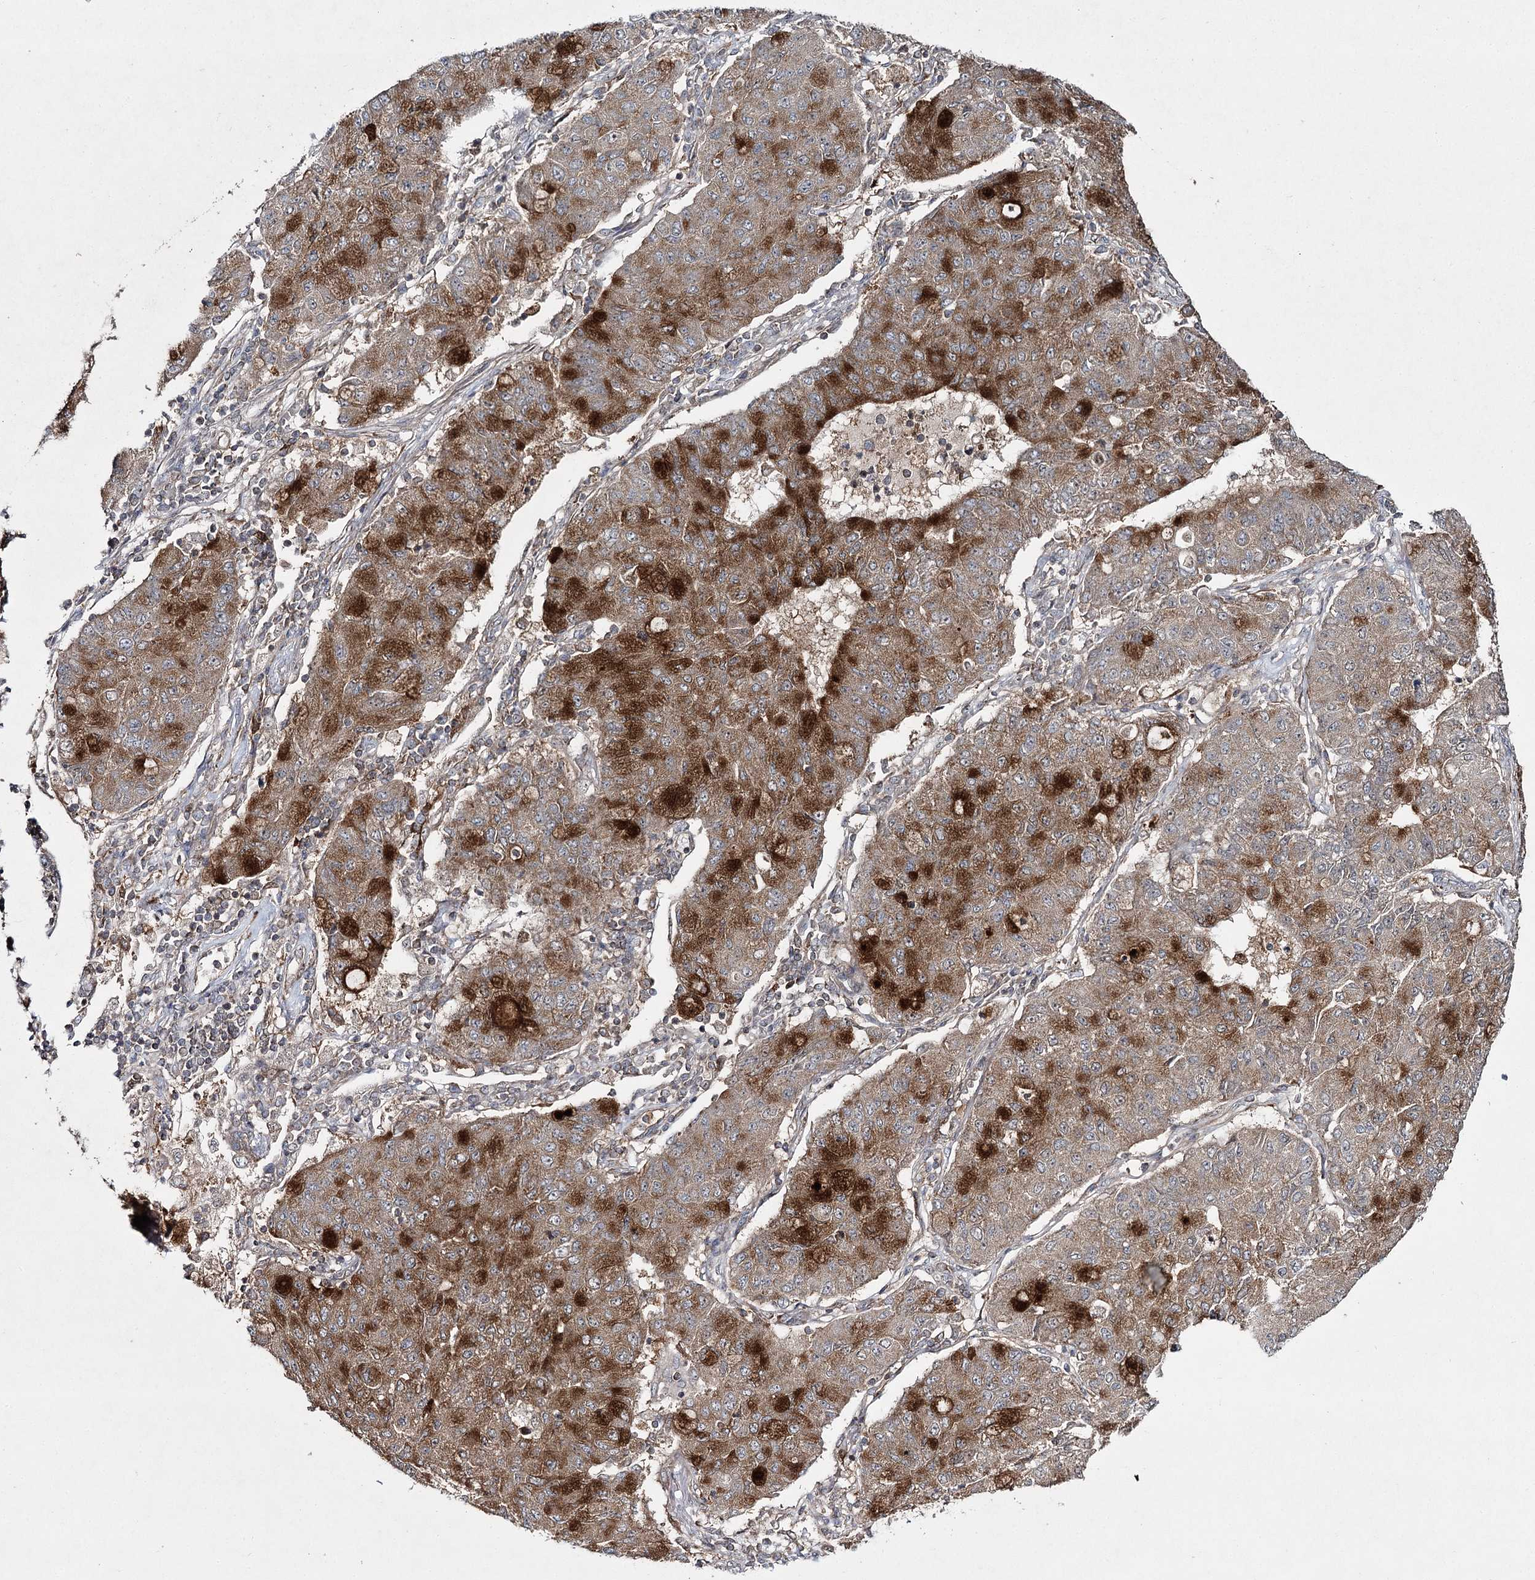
{"staining": {"intensity": "strong", "quantity": "25%-75%", "location": "cytoplasmic/membranous"}, "tissue": "lung cancer", "cell_type": "Tumor cells", "image_type": "cancer", "snomed": [{"axis": "morphology", "description": "Squamous cell carcinoma, NOS"}, {"axis": "topography", "description": "Lung"}], "caption": "Squamous cell carcinoma (lung) stained with immunohistochemistry demonstrates strong cytoplasmic/membranous expression in about 25%-75% of tumor cells.", "gene": "WDR44", "patient": {"sex": "male", "age": 74}}